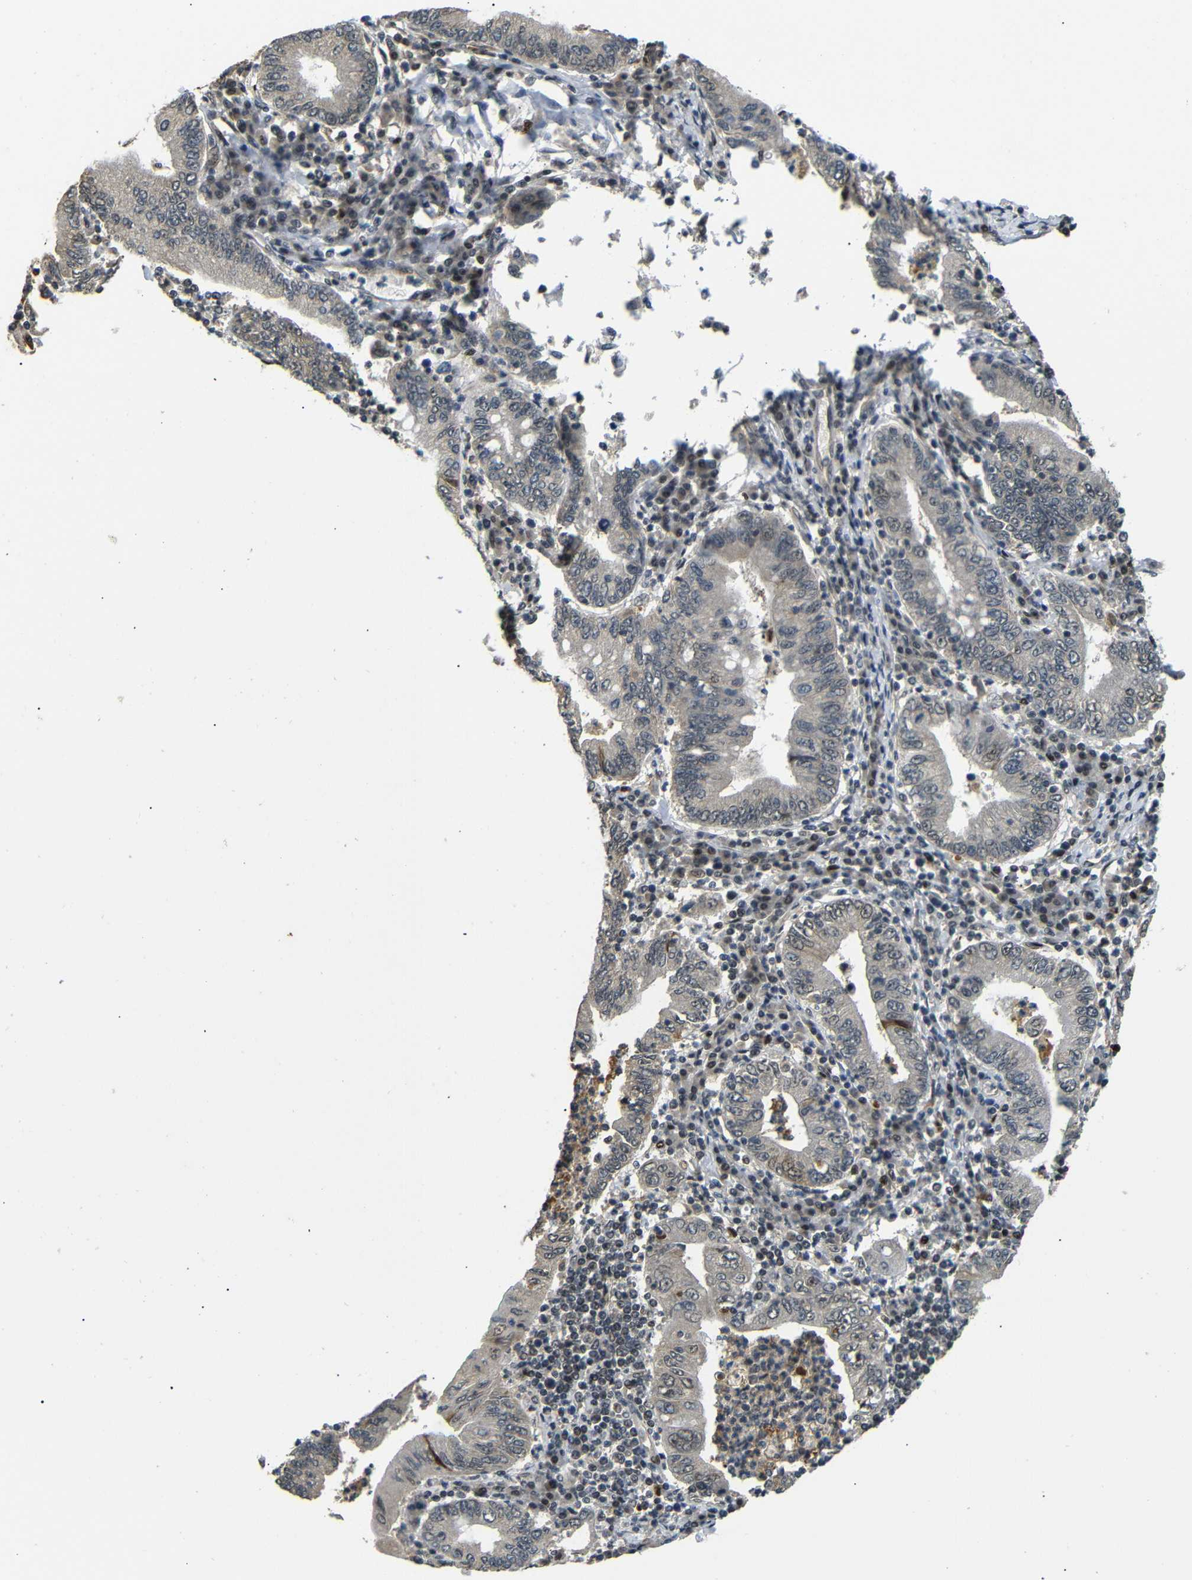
{"staining": {"intensity": "weak", "quantity": "25%-75%", "location": "cytoplasmic/membranous,nuclear"}, "tissue": "stomach cancer", "cell_type": "Tumor cells", "image_type": "cancer", "snomed": [{"axis": "morphology", "description": "Normal tissue, NOS"}, {"axis": "morphology", "description": "Adenocarcinoma, NOS"}, {"axis": "topography", "description": "Esophagus"}, {"axis": "topography", "description": "Stomach, upper"}, {"axis": "topography", "description": "Peripheral nerve tissue"}], "caption": "This micrograph reveals immunohistochemistry staining of human stomach cancer, with low weak cytoplasmic/membranous and nuclear positivity in about 25%-75% of tumor cells.", "gene": "TBX2", "patient": {"sex": "male", "age": 62}}